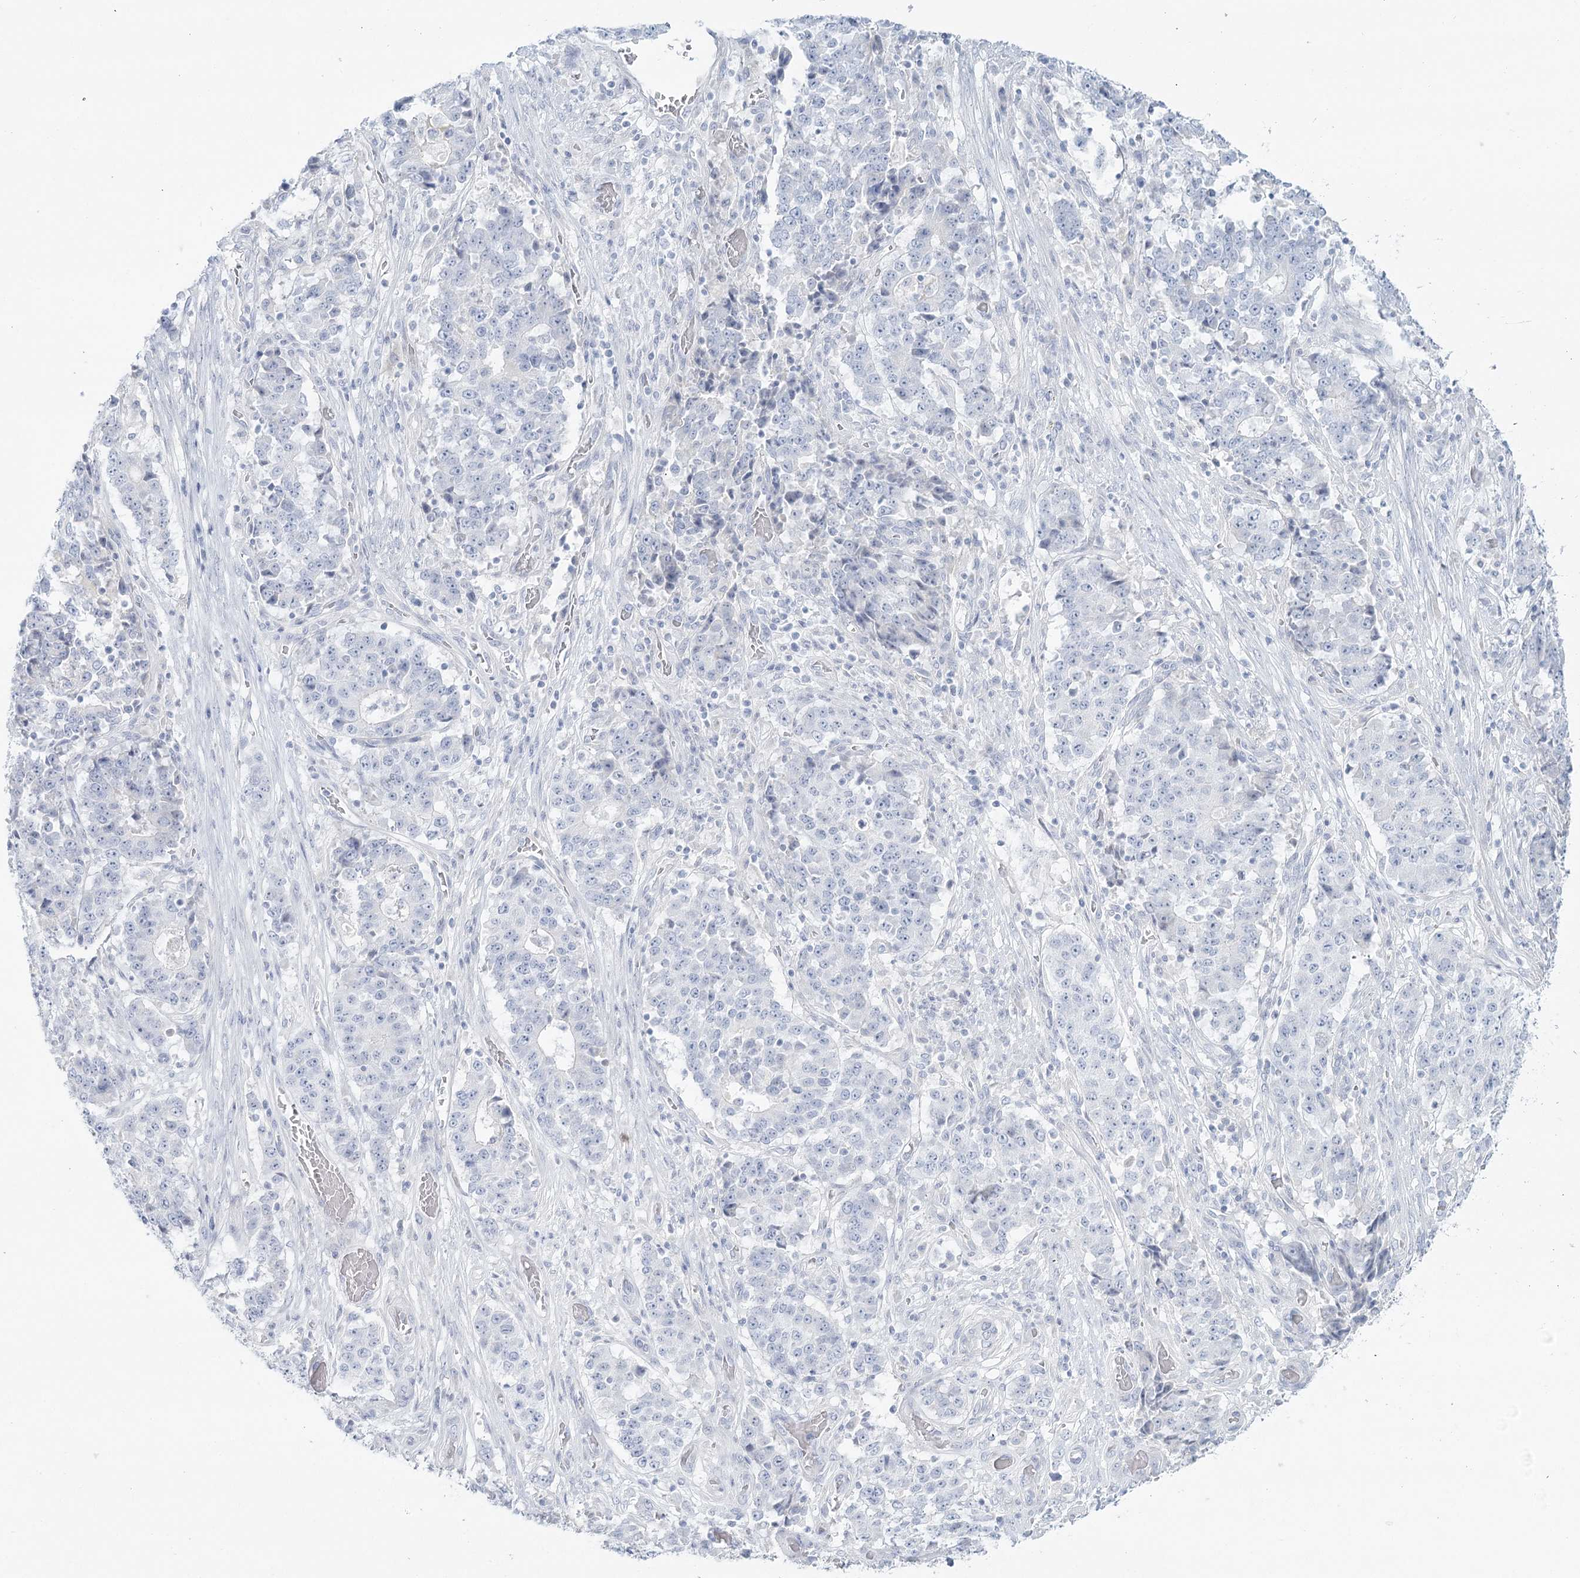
{"staining": {"intensity": "negative", "quantity": "none", "location": "none"}, "tissue": "stomach cancer", "cell_type": "Tumor cells", "image_type": "cancer", "snomed": [{"axis": "morphology", "description": "Adenocarcinoma, NOS"}, {"axis": "topography", "description": "Stomach"}], "caption": "An IHC micrograph of stomach cancer is shown. There is no staining in tumor cells of stomach cancer.", "gene": "DMGDH", "patient": {"sex": "male", "age": 59}}